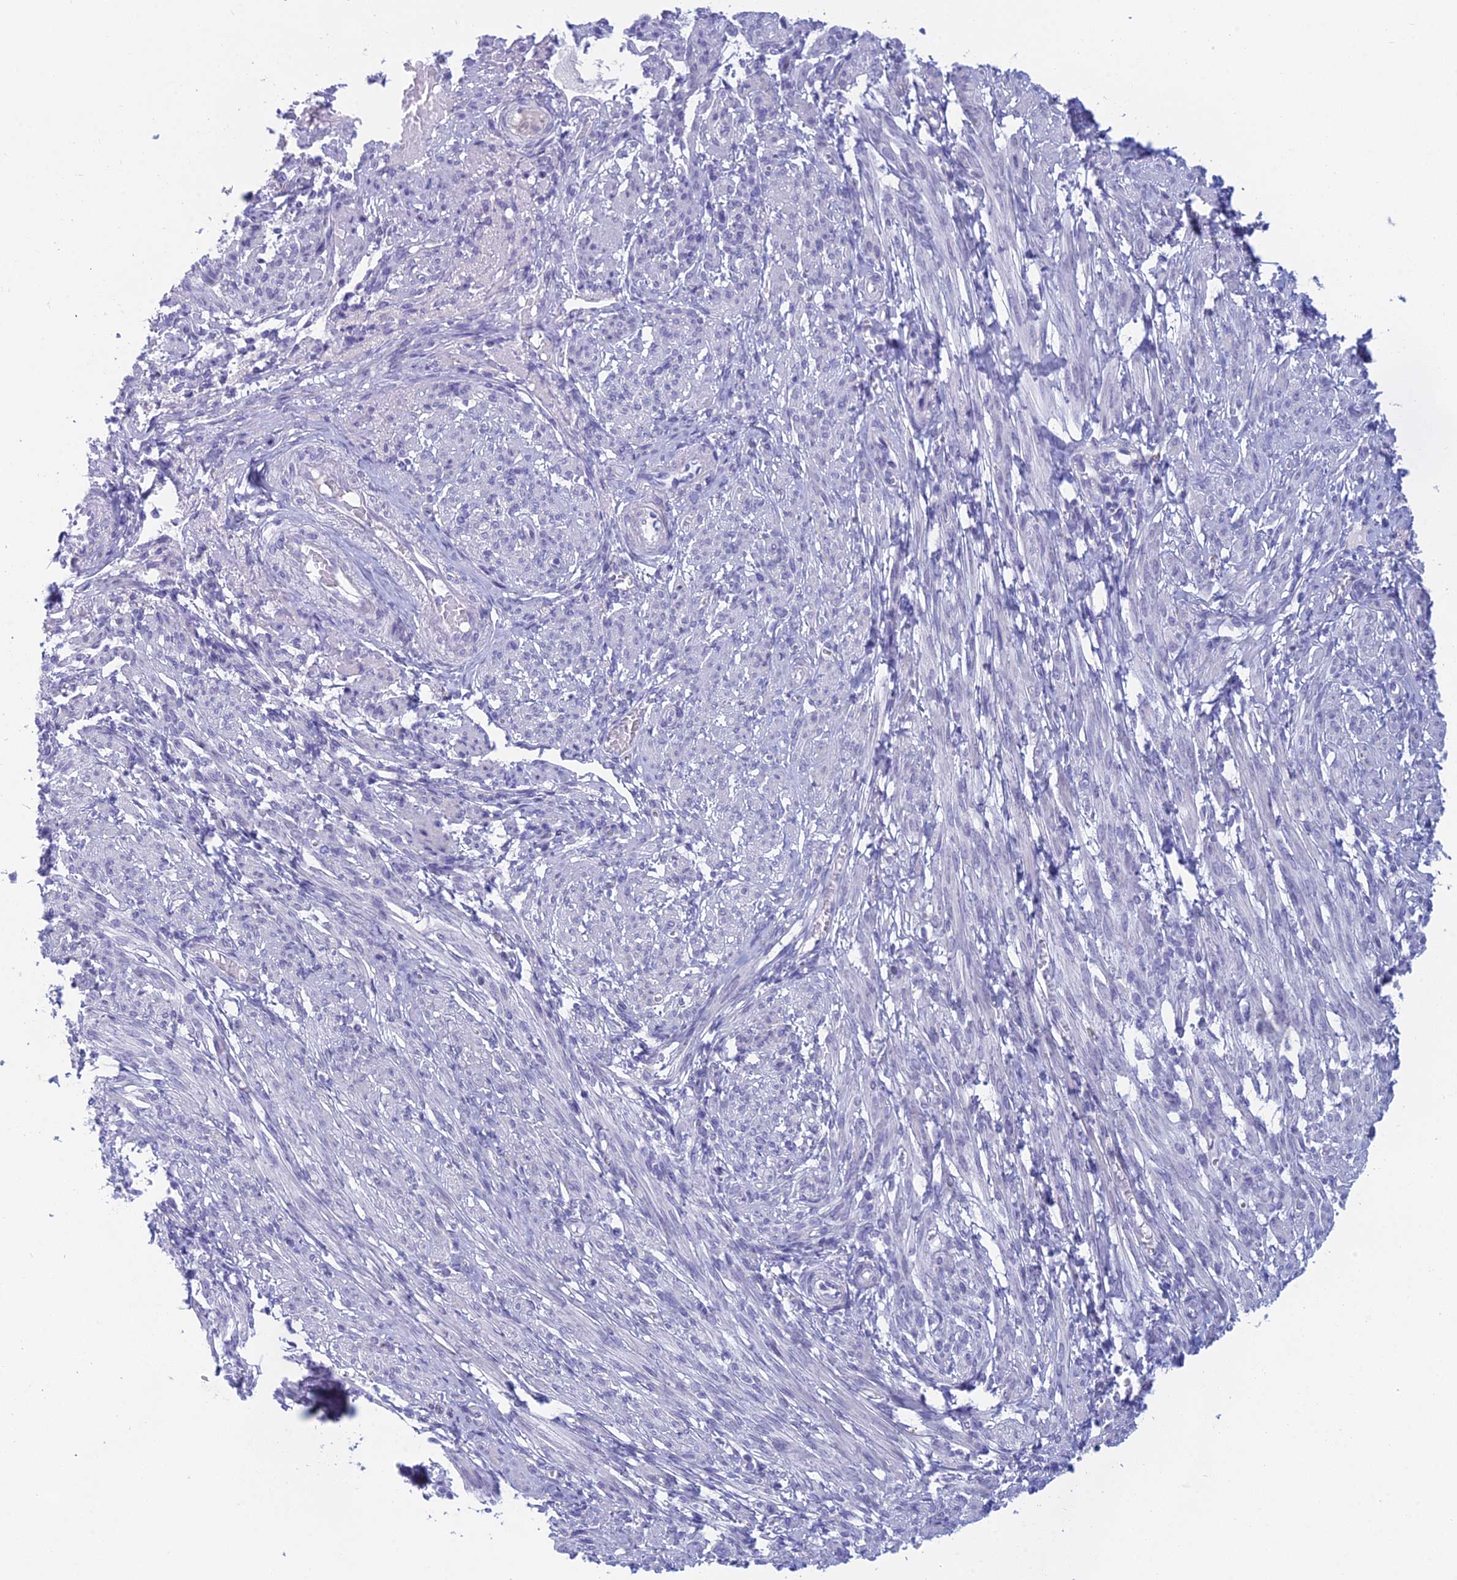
{"staining": {"intensity": "negative", "quantity": "none", "location": "none"}, "tissue": "smooth muscle", "cell_type": "Smooth muscle cells", "image_type": "normal", "snomed": [{"axis": "morphology", "description": "Normal tissue, NOS"}, {"axis": "topography", "description": "Smooth muscle"}], "caption": "A photomicrograph of smooth muscle stained for a protein displays no brown staining in smooth muscle cells. (DAB (3,3'-diaminobenzidine) immunohistochemistry (IHC), high magnification).", "gene": "TMEM161B", "patient": {"sex": "female", "age": 39}}